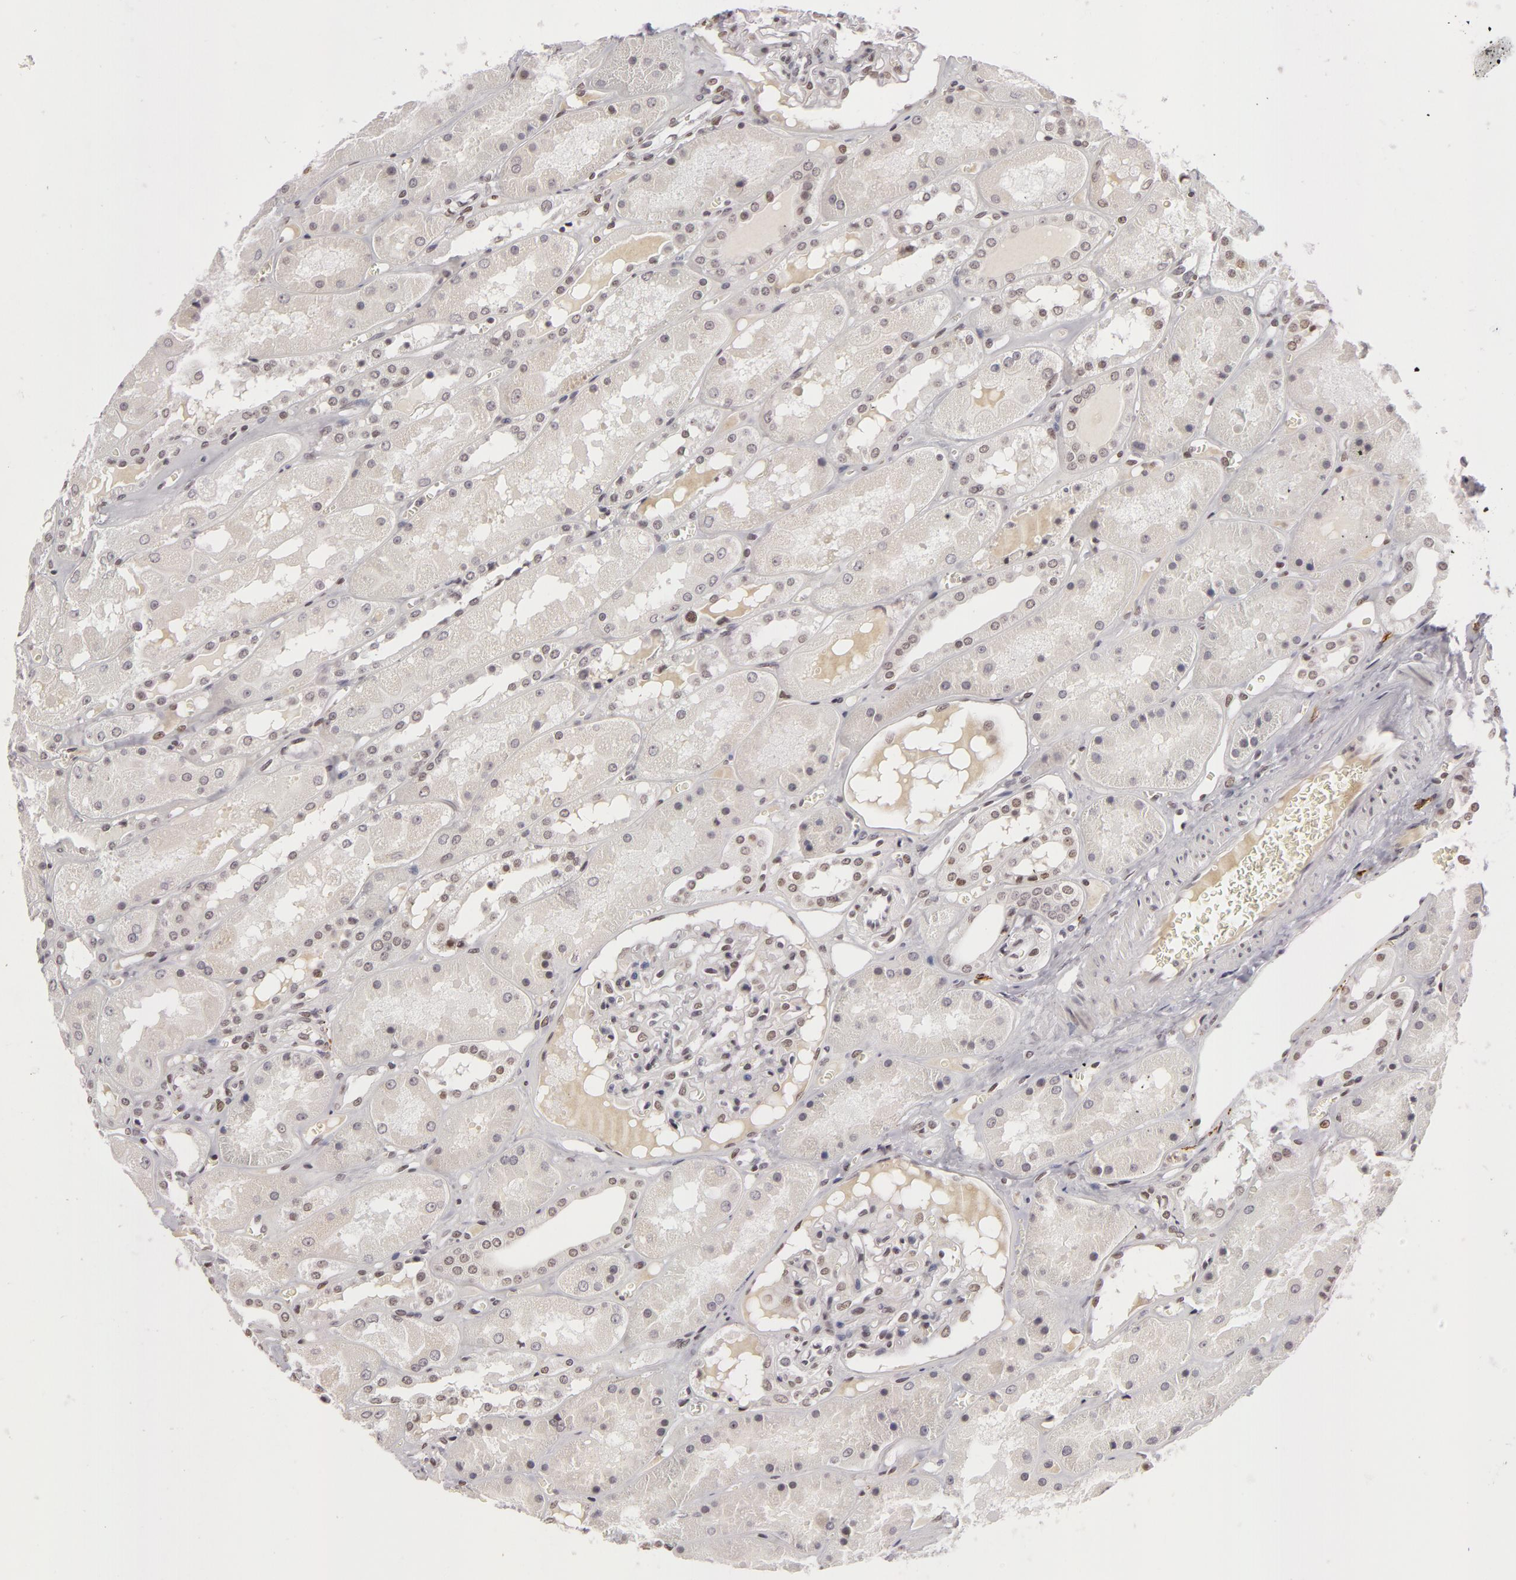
{"staining": {"intensity": "weak", "quantity": "<25%", "location": "nuclear"}, "tissue": "kidney", "cell_type": "Cells in glomeruli", "image_type": "normal", "snomed": [{"axis": "morphology", "description": "Normal tissue, NOS"}, {"axis": "topography", "description": "Kidney"}], "caption": "Kidney stained for a protein using immunohistochemistry demonstrates no positivity cells in glomeruli.", "gene": "RRP7A", "patient": {"sex": "male", "age": 36}}